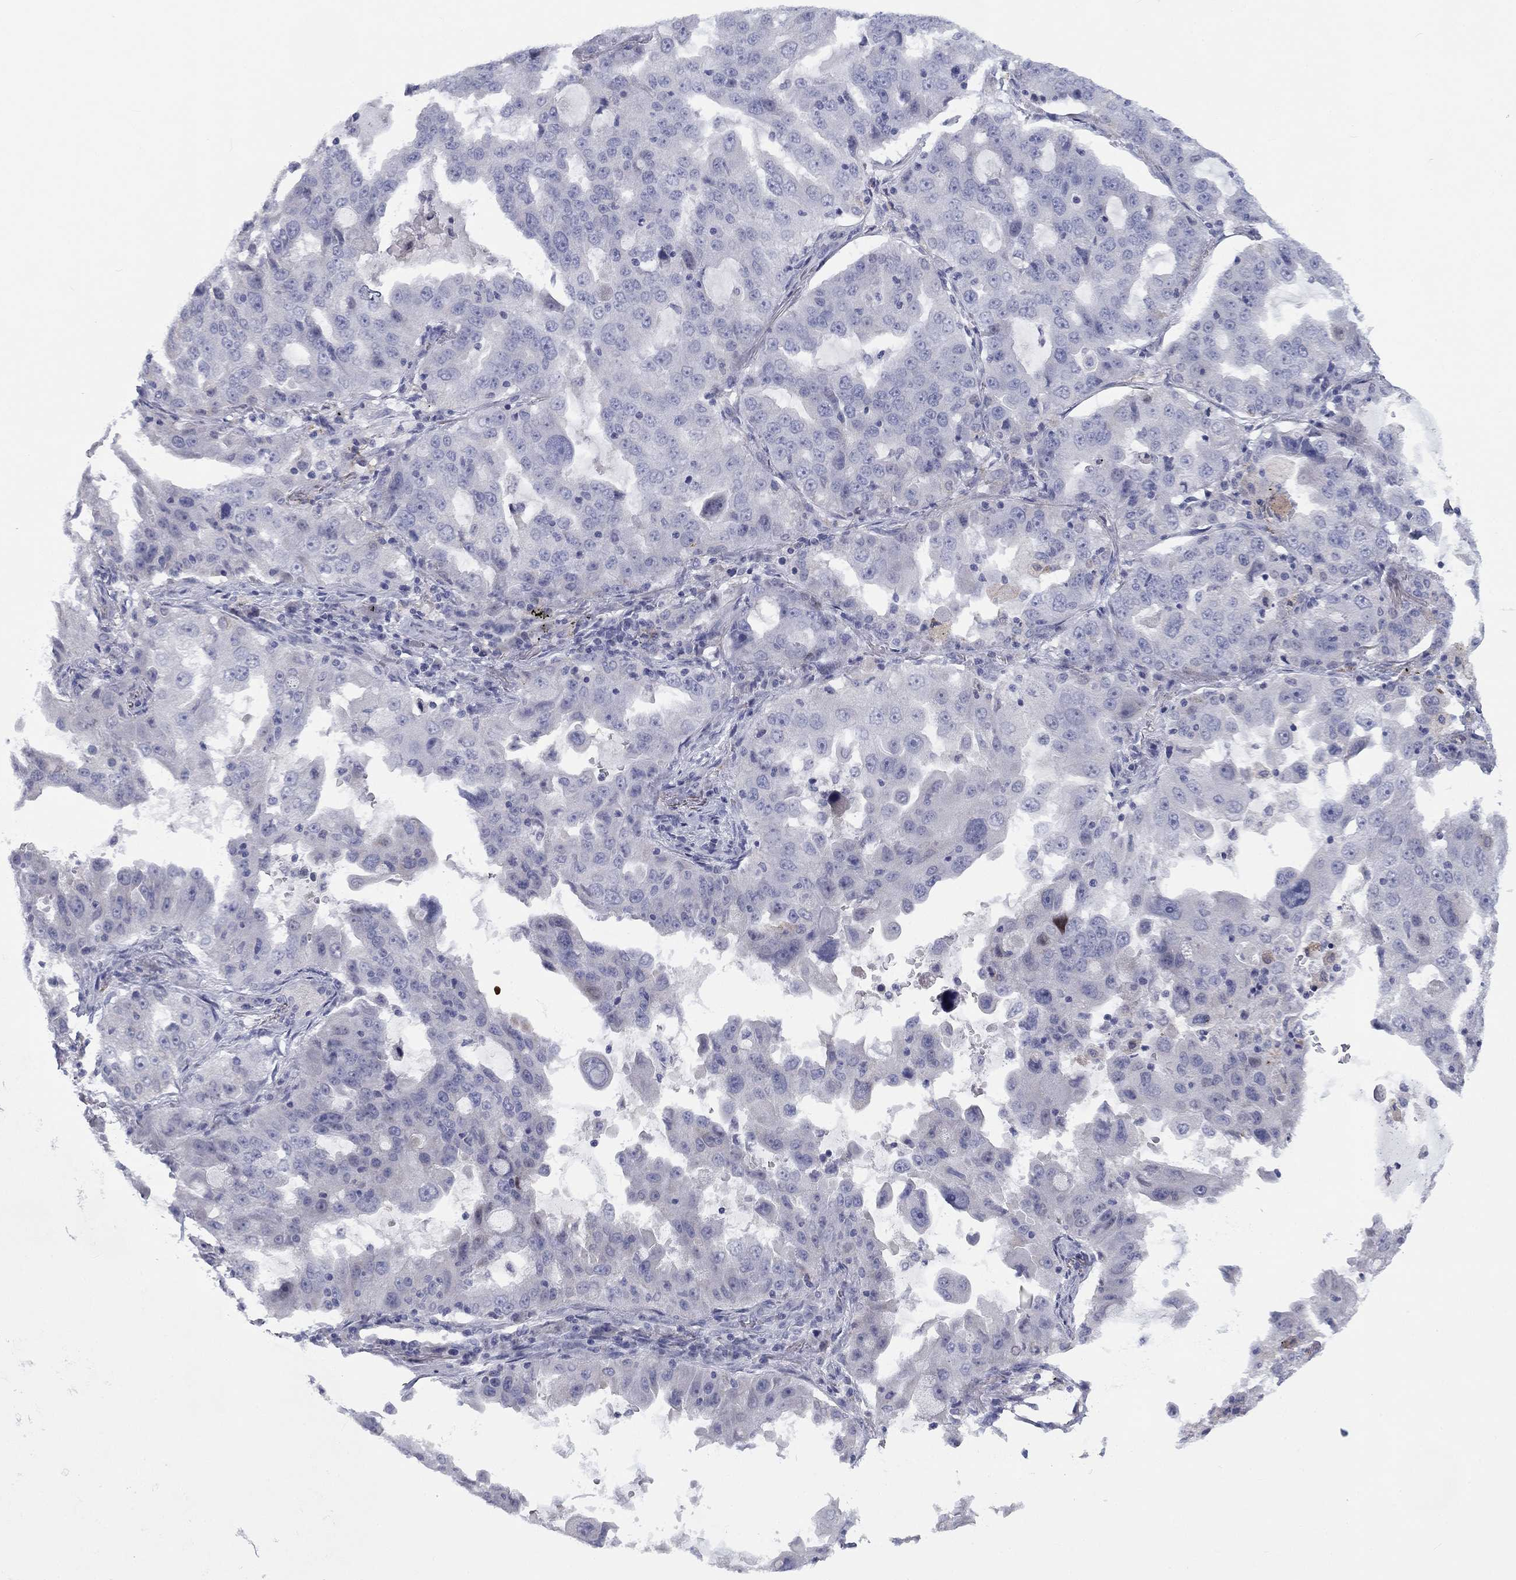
{"staining": {"intensity": "negative", "quantity": "none", "location": "none"}, "tissue": "lung cancer", "cell_type": "Tumor cells", "image_type": "cancer", "snomed": [{"axis": "morphology", "description": "Adenocarcinoma, NOS"}, {"axis": "topography", "description": "Lung"}], "caption": "Lung cancer was stained to show a protein in brown. There is no significant positivity in tumor cells.", "gene": "CALB1", "patient": {"sex": "female", "age": 61}}